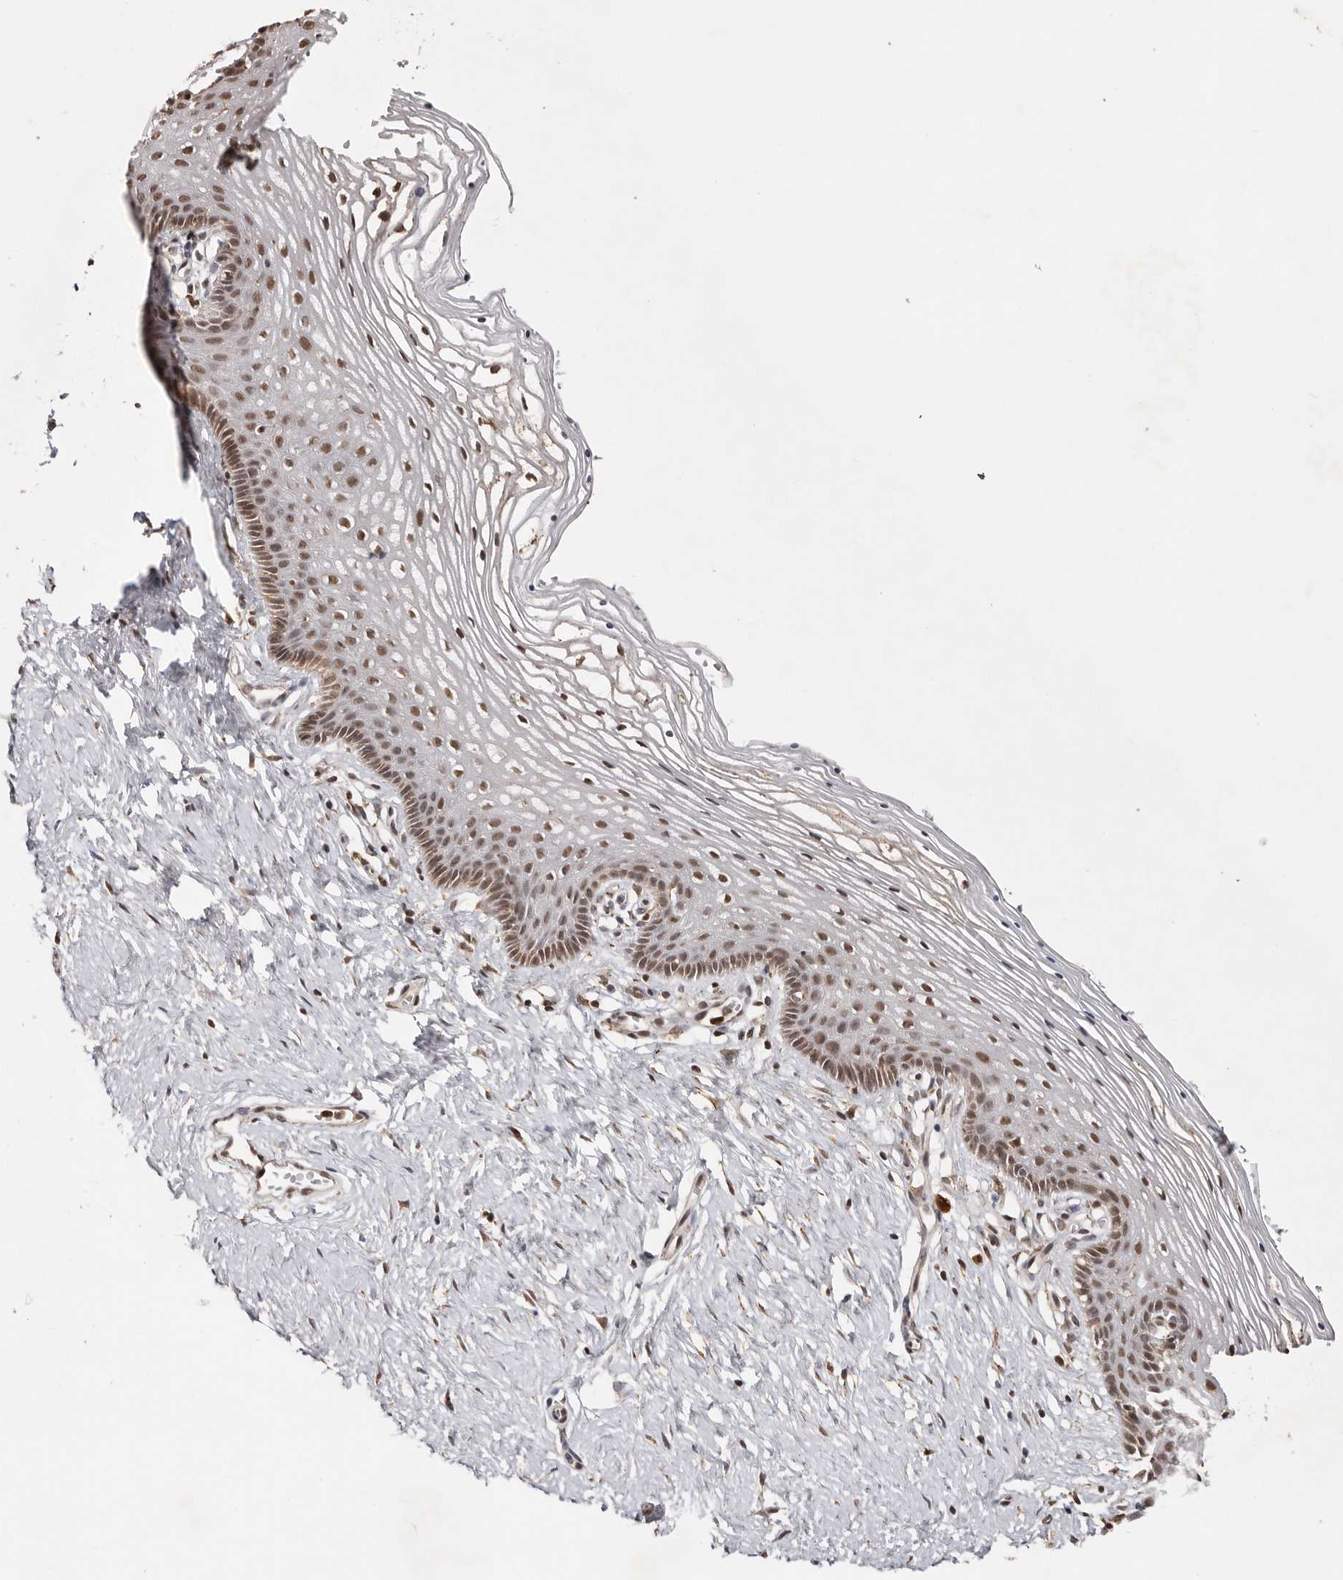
{"staining": {"intensity": "moderate", "quantity": ">75%", "location": "nuclear"}, "tissue": "vagina", "cell_type": "Squamous epithelial cells", "image_type": "normal", "snomed": [{"axis": "morphology", "description": "Normal tissue, NOS"}, {"axis": "topography", "description": "Vagina"}], "caption": "IHC staining of normal vagina, which shows medium levels of moderate nuclear positivity in about >75% of squamous epithelial cells indicating moderate nuclear protein staining. The staining was performed using DAB (3,3'-diaminobenzidine) (brown) for protein detection and nuclei were counterstained in hematoxylin (blue).", "gene": "ZNF83", "patient": {"sex": "female", "age": 32}}